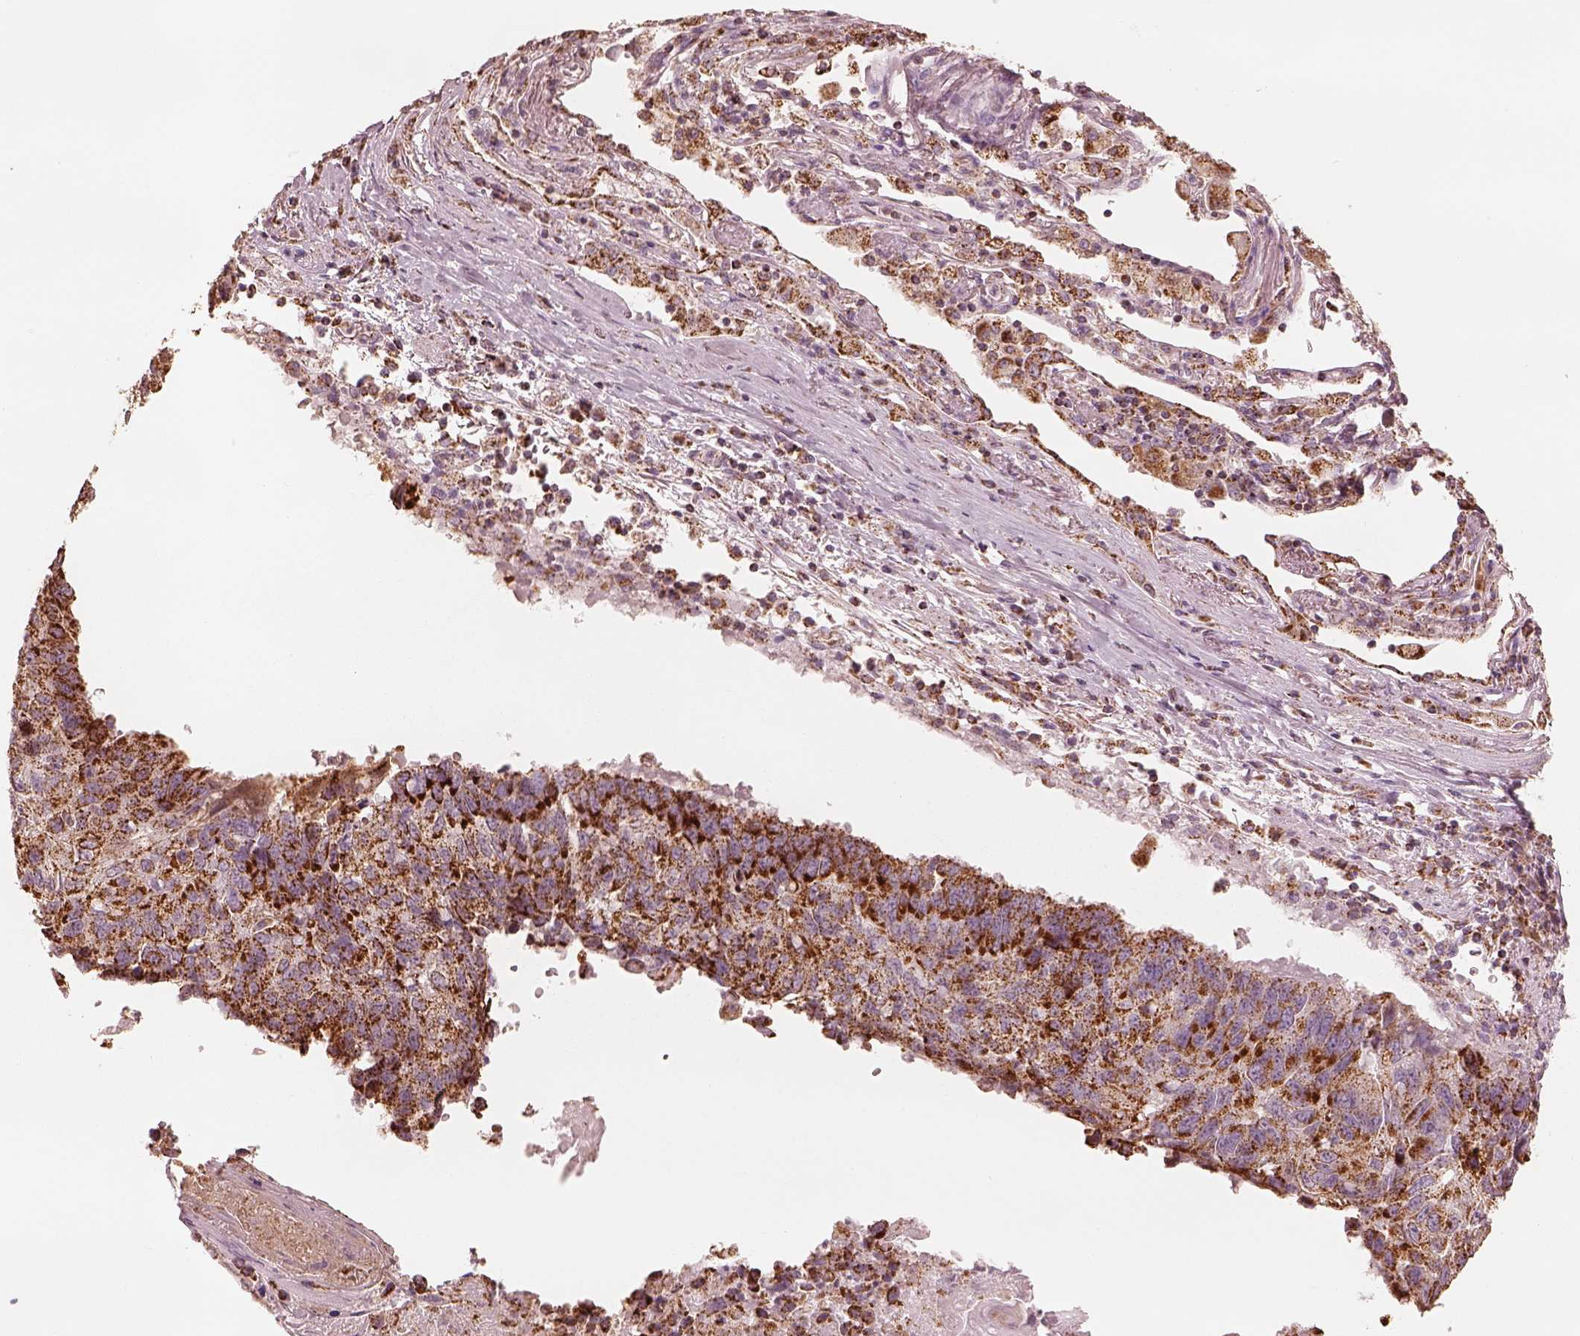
{"staining": {"intensity": "strong", "quantity": ">75%", "location": "cytoplasmic/membranous"}, "tissue": "lung cancer", "cell_type": "Tumor cells", "image_type": "cancer", "snomed": [{"axis": "morphology", "description": "Squamous cell carcinoma, NOS"}, {"axis": "topography", "description": "Lung"}], "caption": "About >75% of tumor cells in human lung cancer (squamous cell carcinoma) reveal strong cytoplasmic/membranous protein staining as visualized by brown immunohistochemical staining.", "gene": "ENTPD6", "patient": {"sex": "male", "age": 73}}